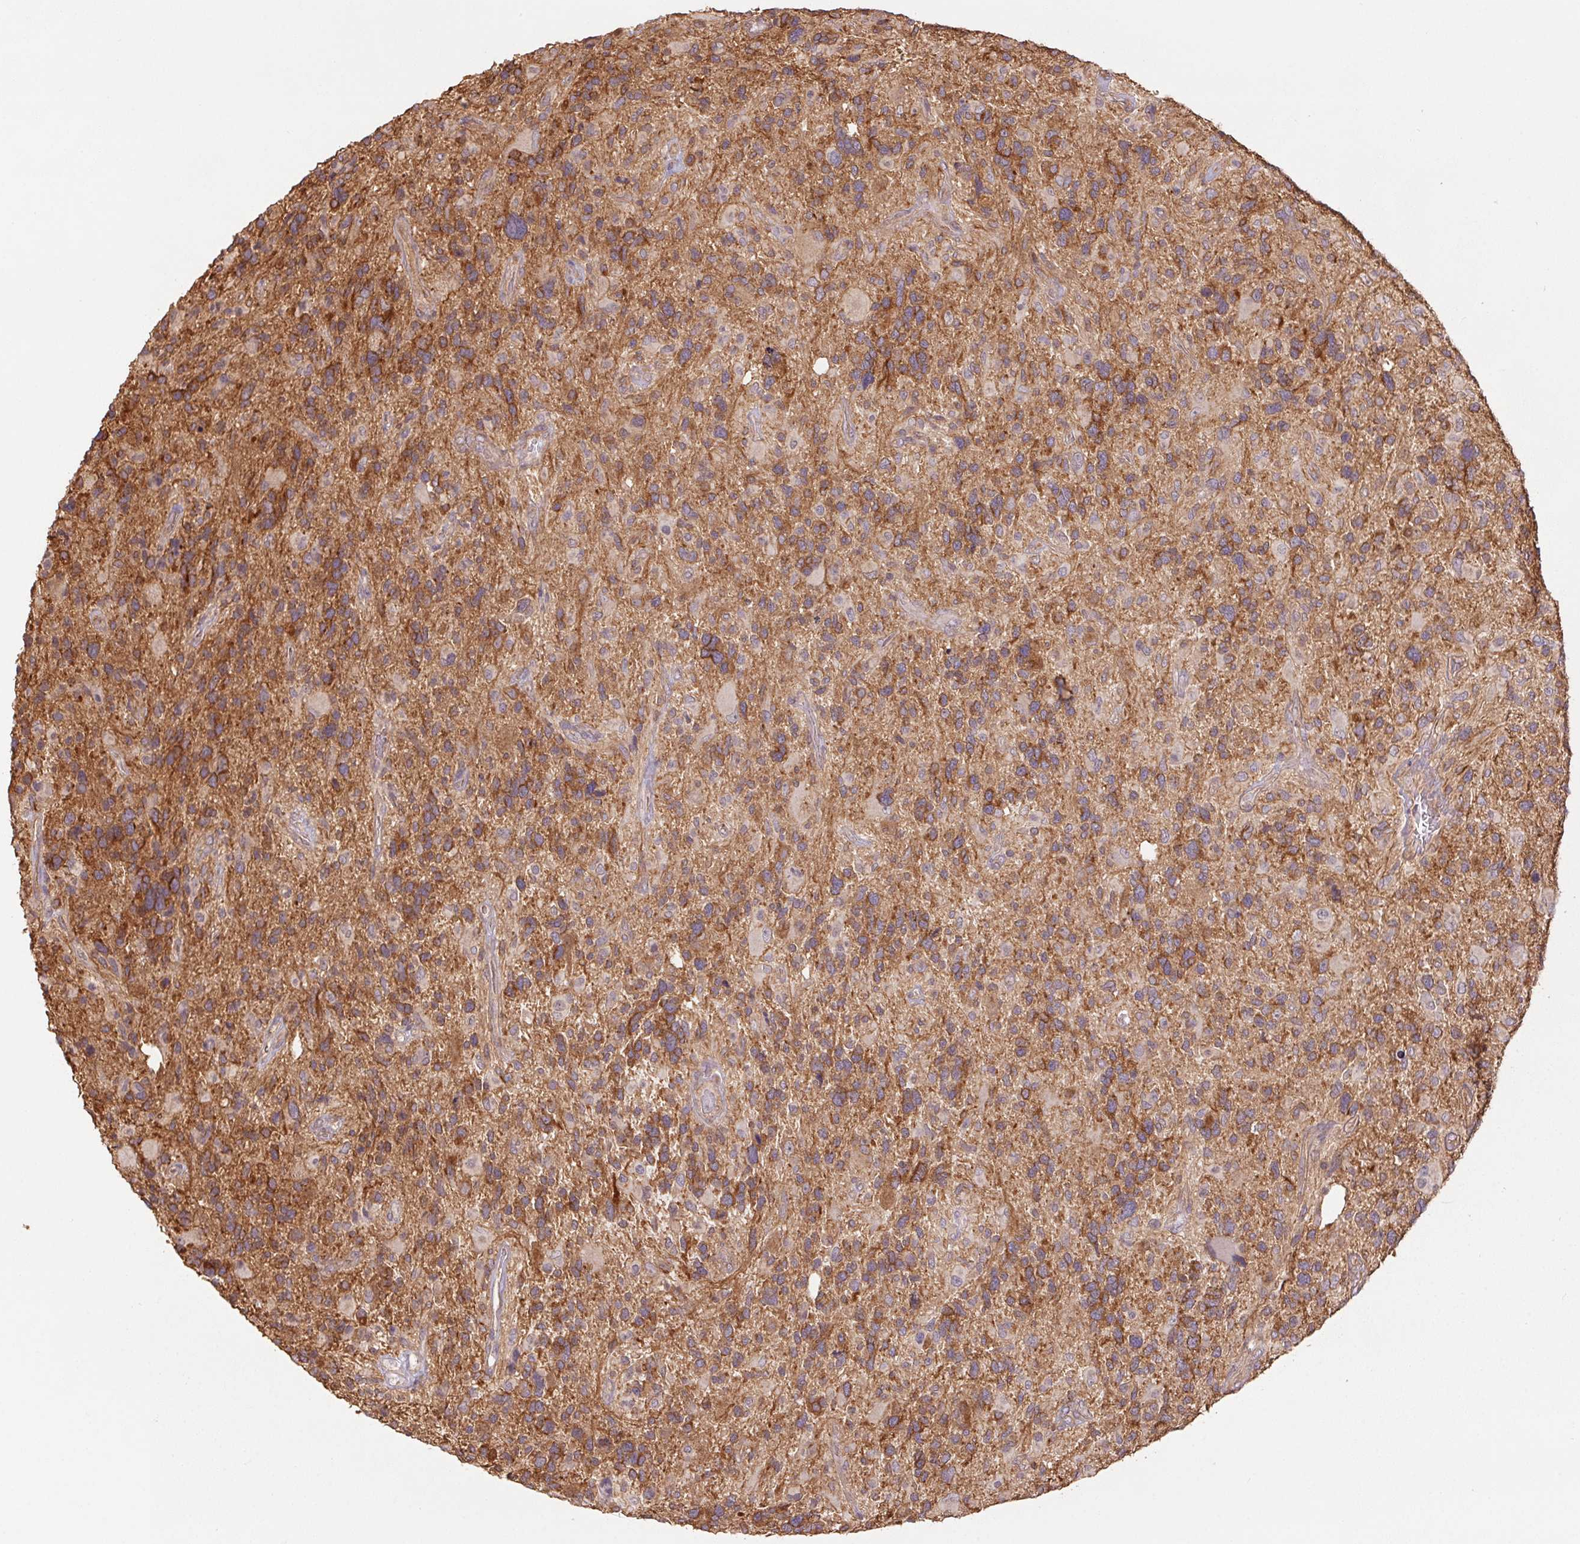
{"staining": {"intensity": "moderate", "quantity": ">75%", "location": "cytoplasmic/membranous"}, "tissue": "glioma", "cell_type": "Tumor cells", "image_type": "cancer", "snomed": [{"axis": "morphology", "description": "Glioma, malignant, High grade"}, {"axis": "topography", "description": "Brain"}], "caption": "High-grade glioma (malignant) was stained to show a protein in brown. There is medium levels of moderate cytoplasmic/membranous positivity in about >75% of tumor cells.", "gene": "TUBA3D", "patient": {"sex": "male", "age": 49}}